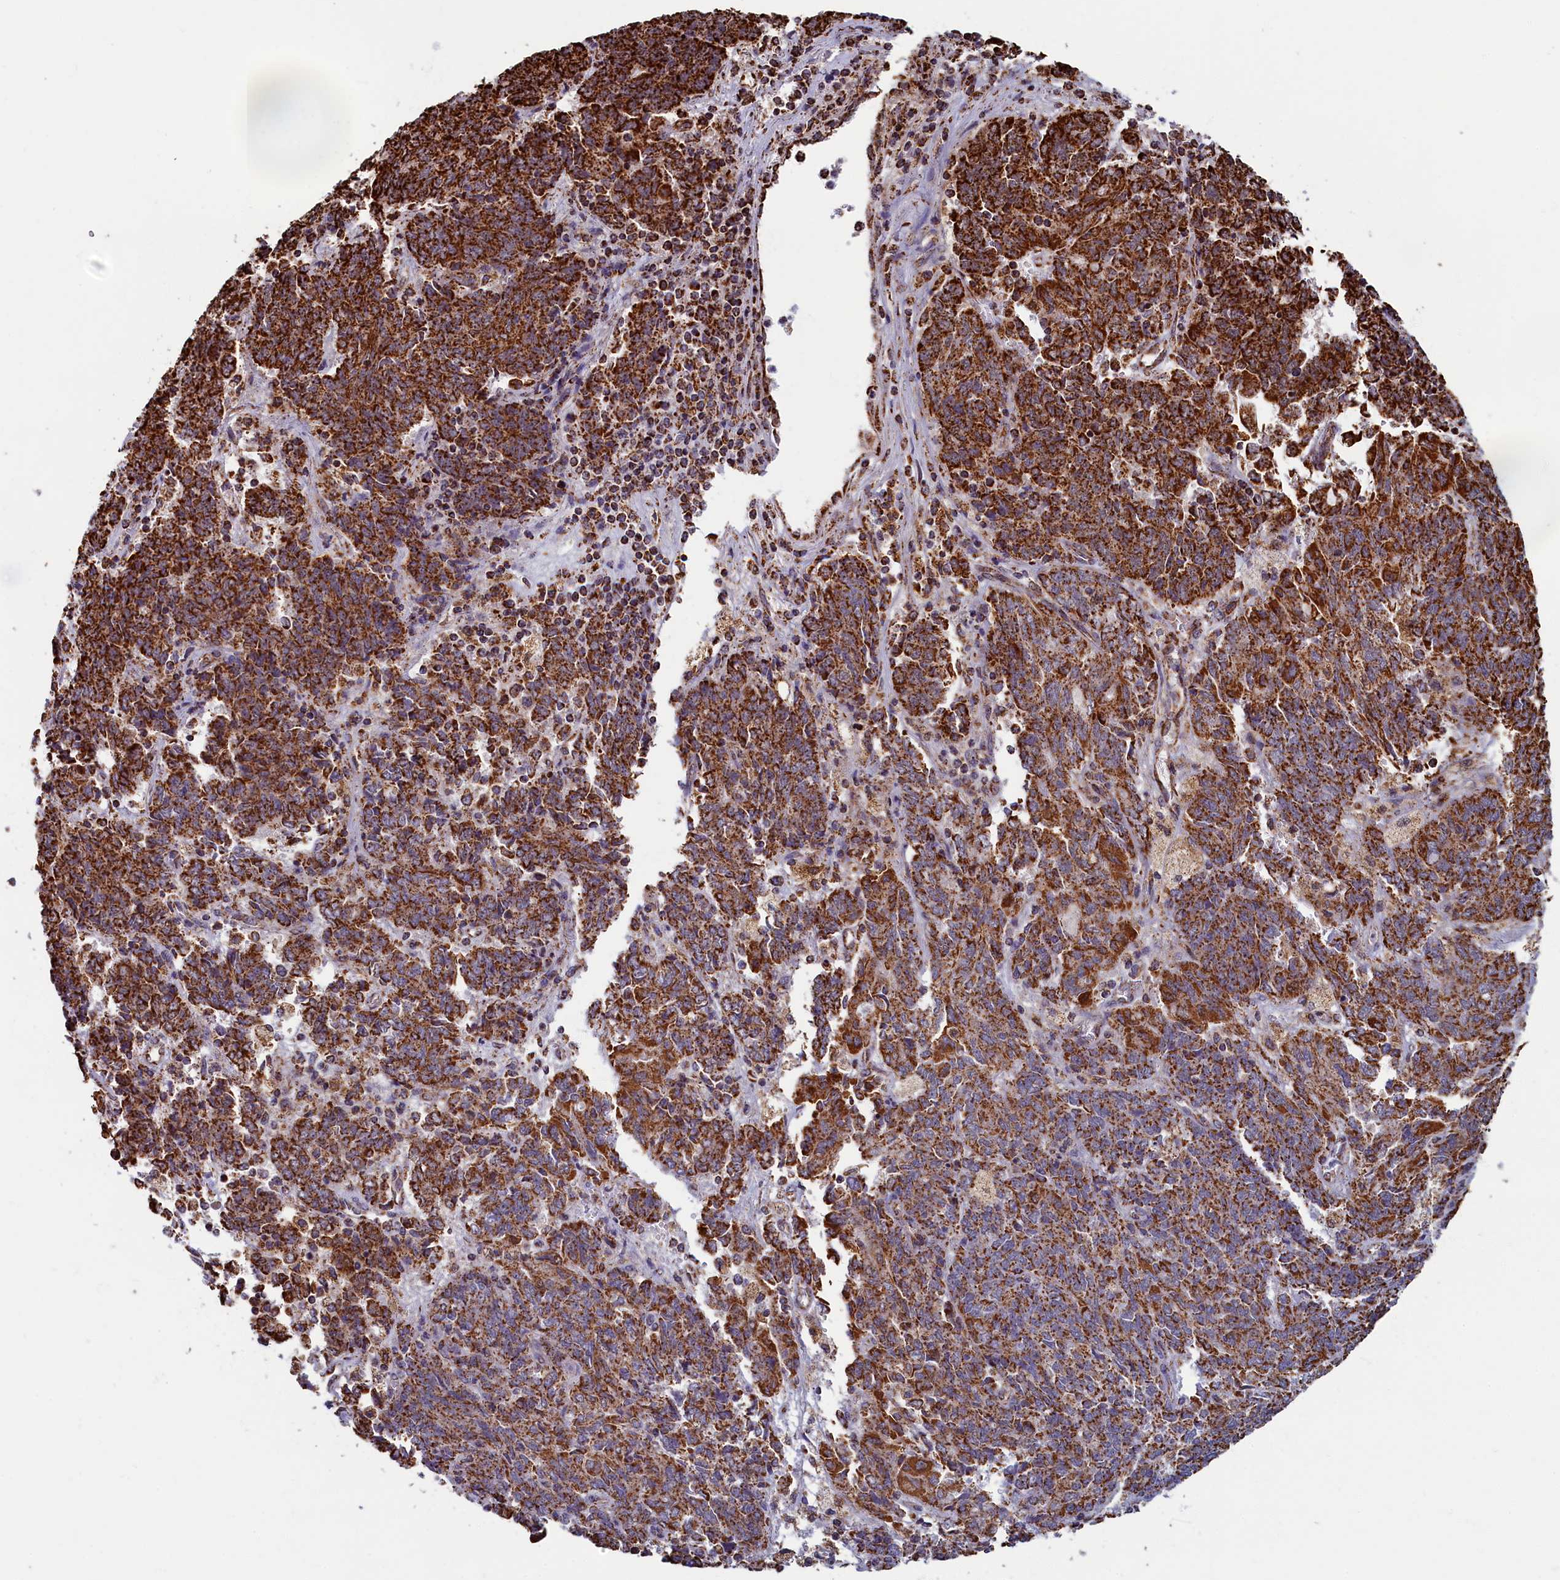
{"staining": {"intensity": "strong", "quantity": ">75%", "location": "cytoplasmic/membranous"}, "tissue": "endometrial cancer", "cell_type": "Tumor cells", "image_type": "cancer", "snomed": [{"axis": "morphology", "description": "Adenocarcinoma, NOS"}, {"axis": "topography", "description": "Endometrium"}], "caption": "A high amount of strong cytoplasmic/membranous staining is appreciated in approximately >75% of tumor cells in endometrial cancer tissue.", "gene": "SPR", "patient": {"sex": "female", "age": 80}}